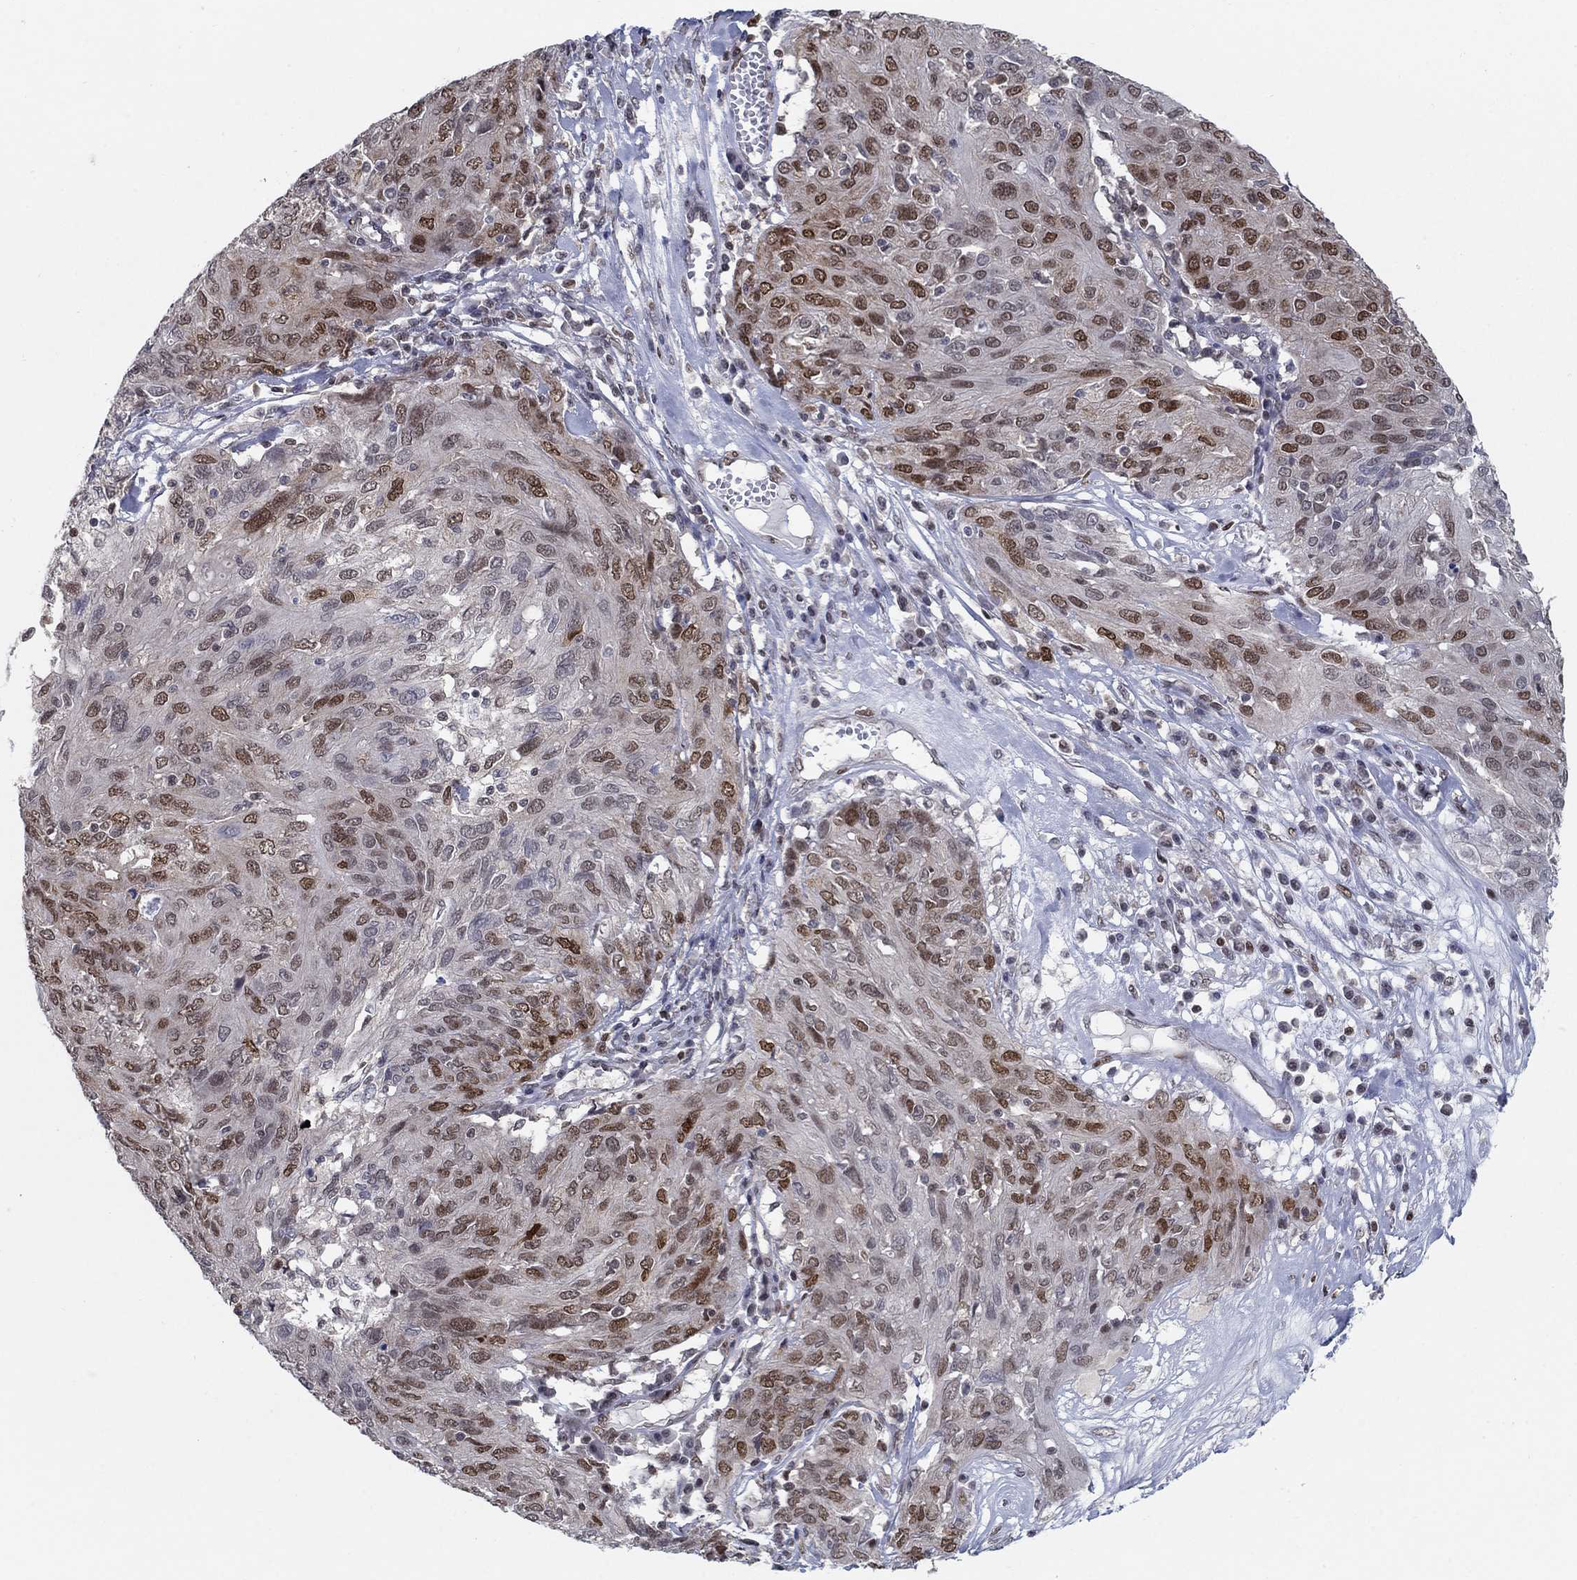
{"staining": {"intensity": "moderate", "quantity": "25%-75%", "location": "nuclear"}, "tissue": "ovarian cancer", "cell_type": "Tumor cells", "image_type": "cancer", "snomed": [{"axis": "morphology", "description": "Carcinoma, endometroid"}, {"axis": "topography", "description": "Ovary"}], "caption": "Ovarian cancer (endometroid carcinoma) was stained to show a protein in brown. There is medium levels of moderate nuclear positivity in approximately 25%-75% of tumor cells. Ihc stains the protein of interest in brown and the nuclei are stained blue.", "gene": "CENPE", "patient": {"sex": "female", "age": 50}}